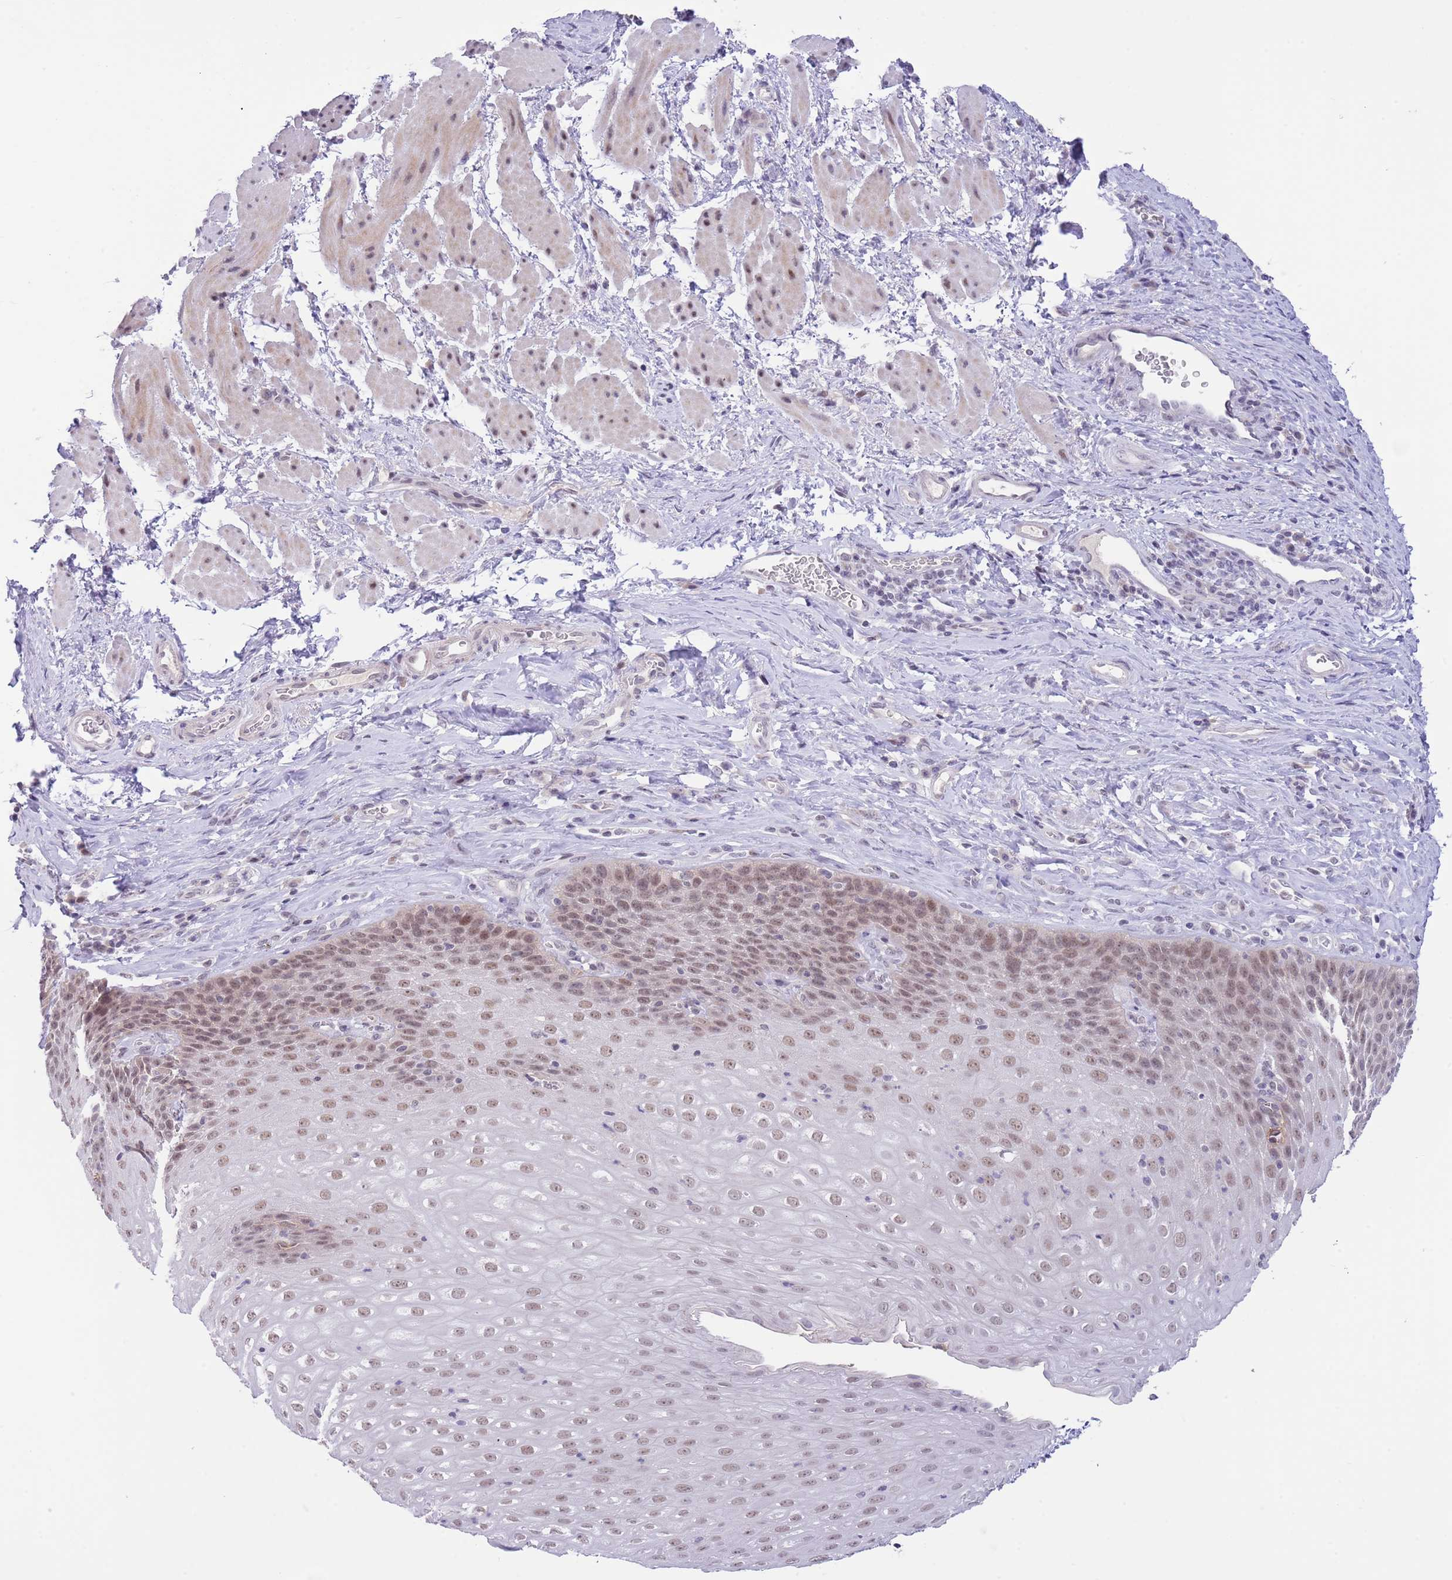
{"staining": {"intensity": "moderate", "quantity": ">75%", "location": "nuclear"}, "tissue": "esophagus", "cell_type": "Squamous epithelial cells", "image_type": "normal", "snomed": [{"axis": "morphology", "description": "Normal tissue, NOS"}, {"axis": "topography", "description": "Esophagus"}], "caption": "Immunohistochemistry (IHC) histopathology image of benign human esophagus stained for a protein (brown), which shows medium levels of moderate nuclear positivity in approximately >75% of squamous epithelial cells.", "gene": "RFX1", "patient": {"sex": "female", "age": 61}}